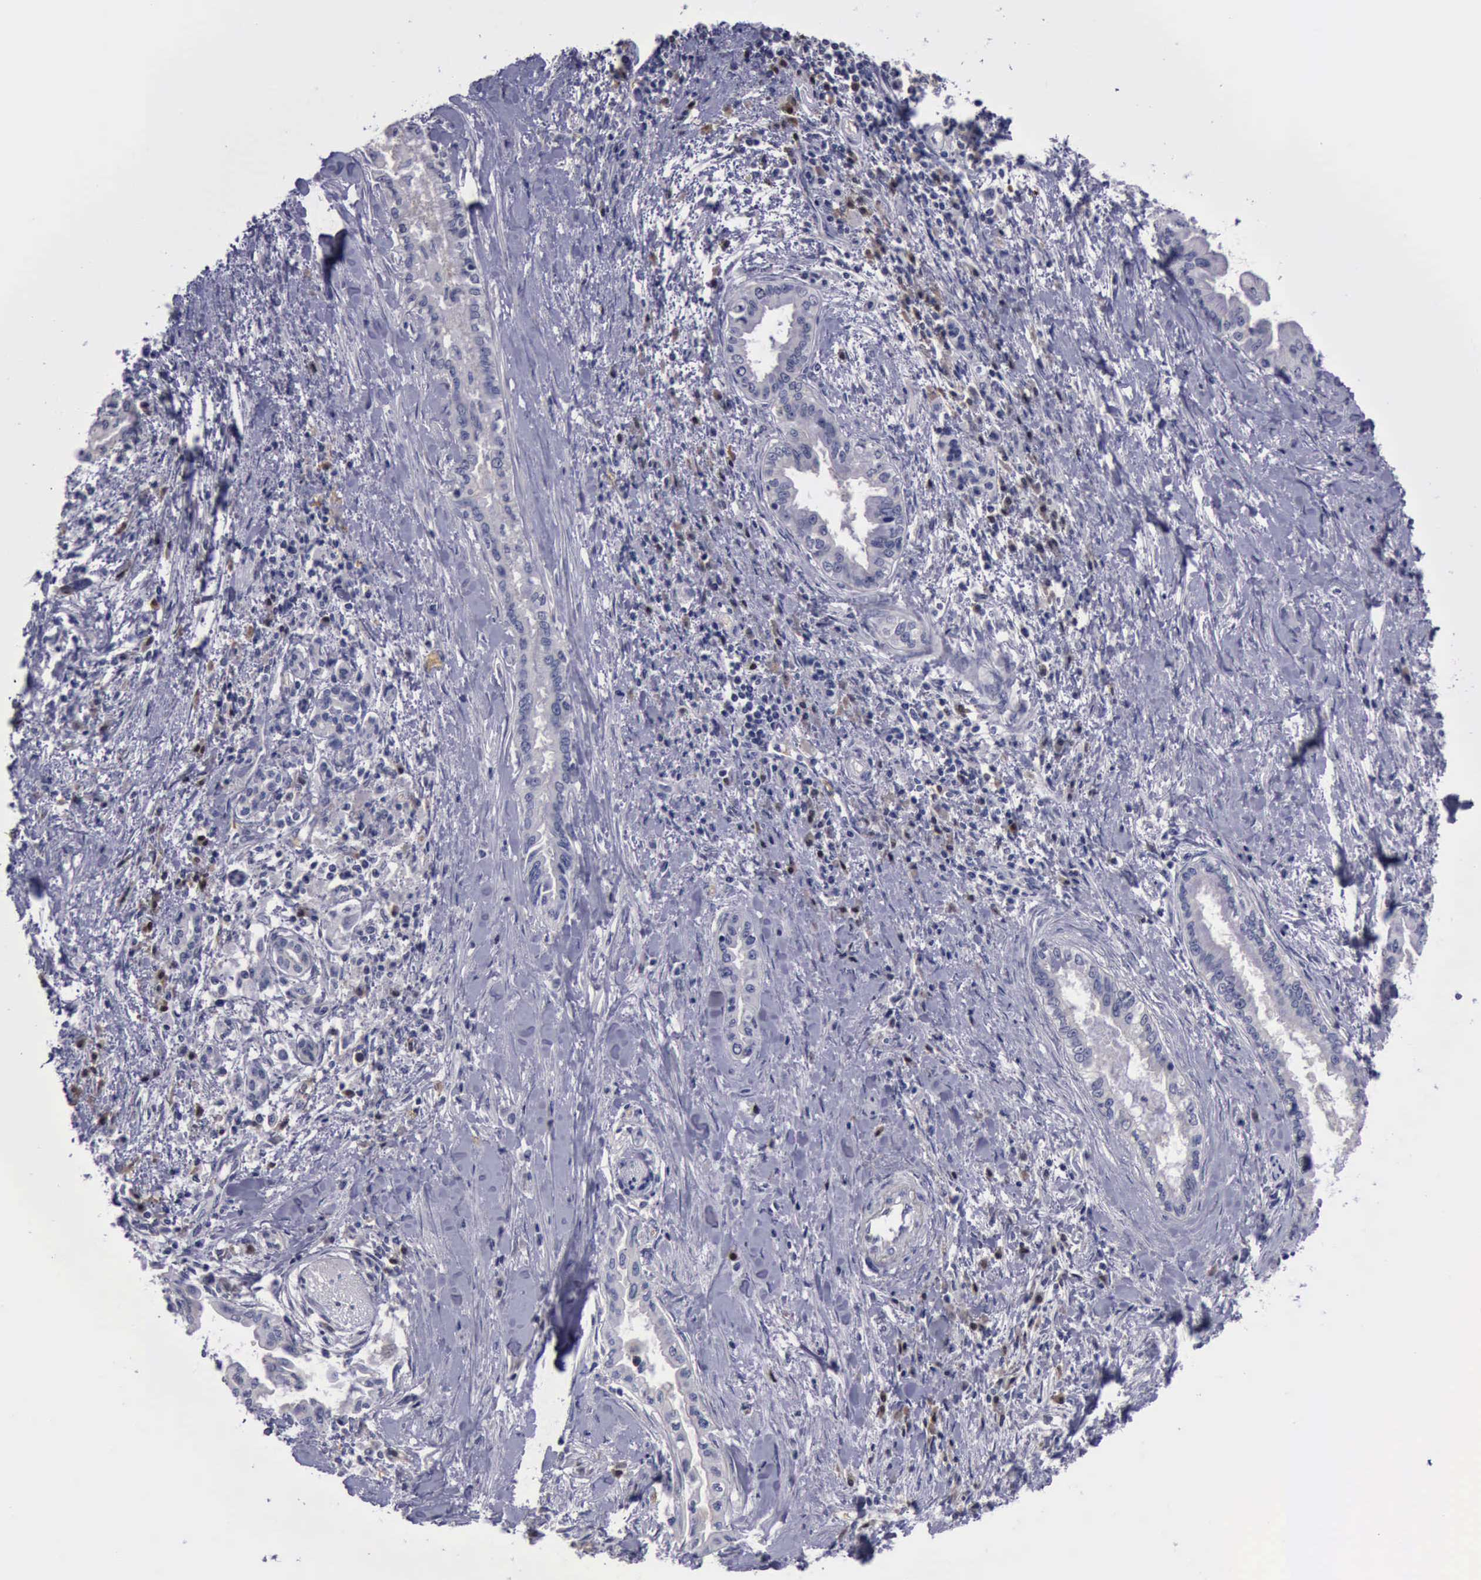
{"staining": {"intensity": "negative", "quantity": "none", "location": "none"}, "tissue": "pancreatic cancer", "cell_type": "Tumor cells", "image_type": "cancer", "snomed": [{"axis": "morphology", "description": "Adenocarcinoma, NOS"}, {"axis": "topography", "description": "Pancreas"}], "caption": "DAB immunohistochemical staining of human pancreatic cancer (adenocarcinoma) reveals no significant positivity in tumor cells.", "gene": "CEP128", "patient": {"sex": "female", "age": 64}}